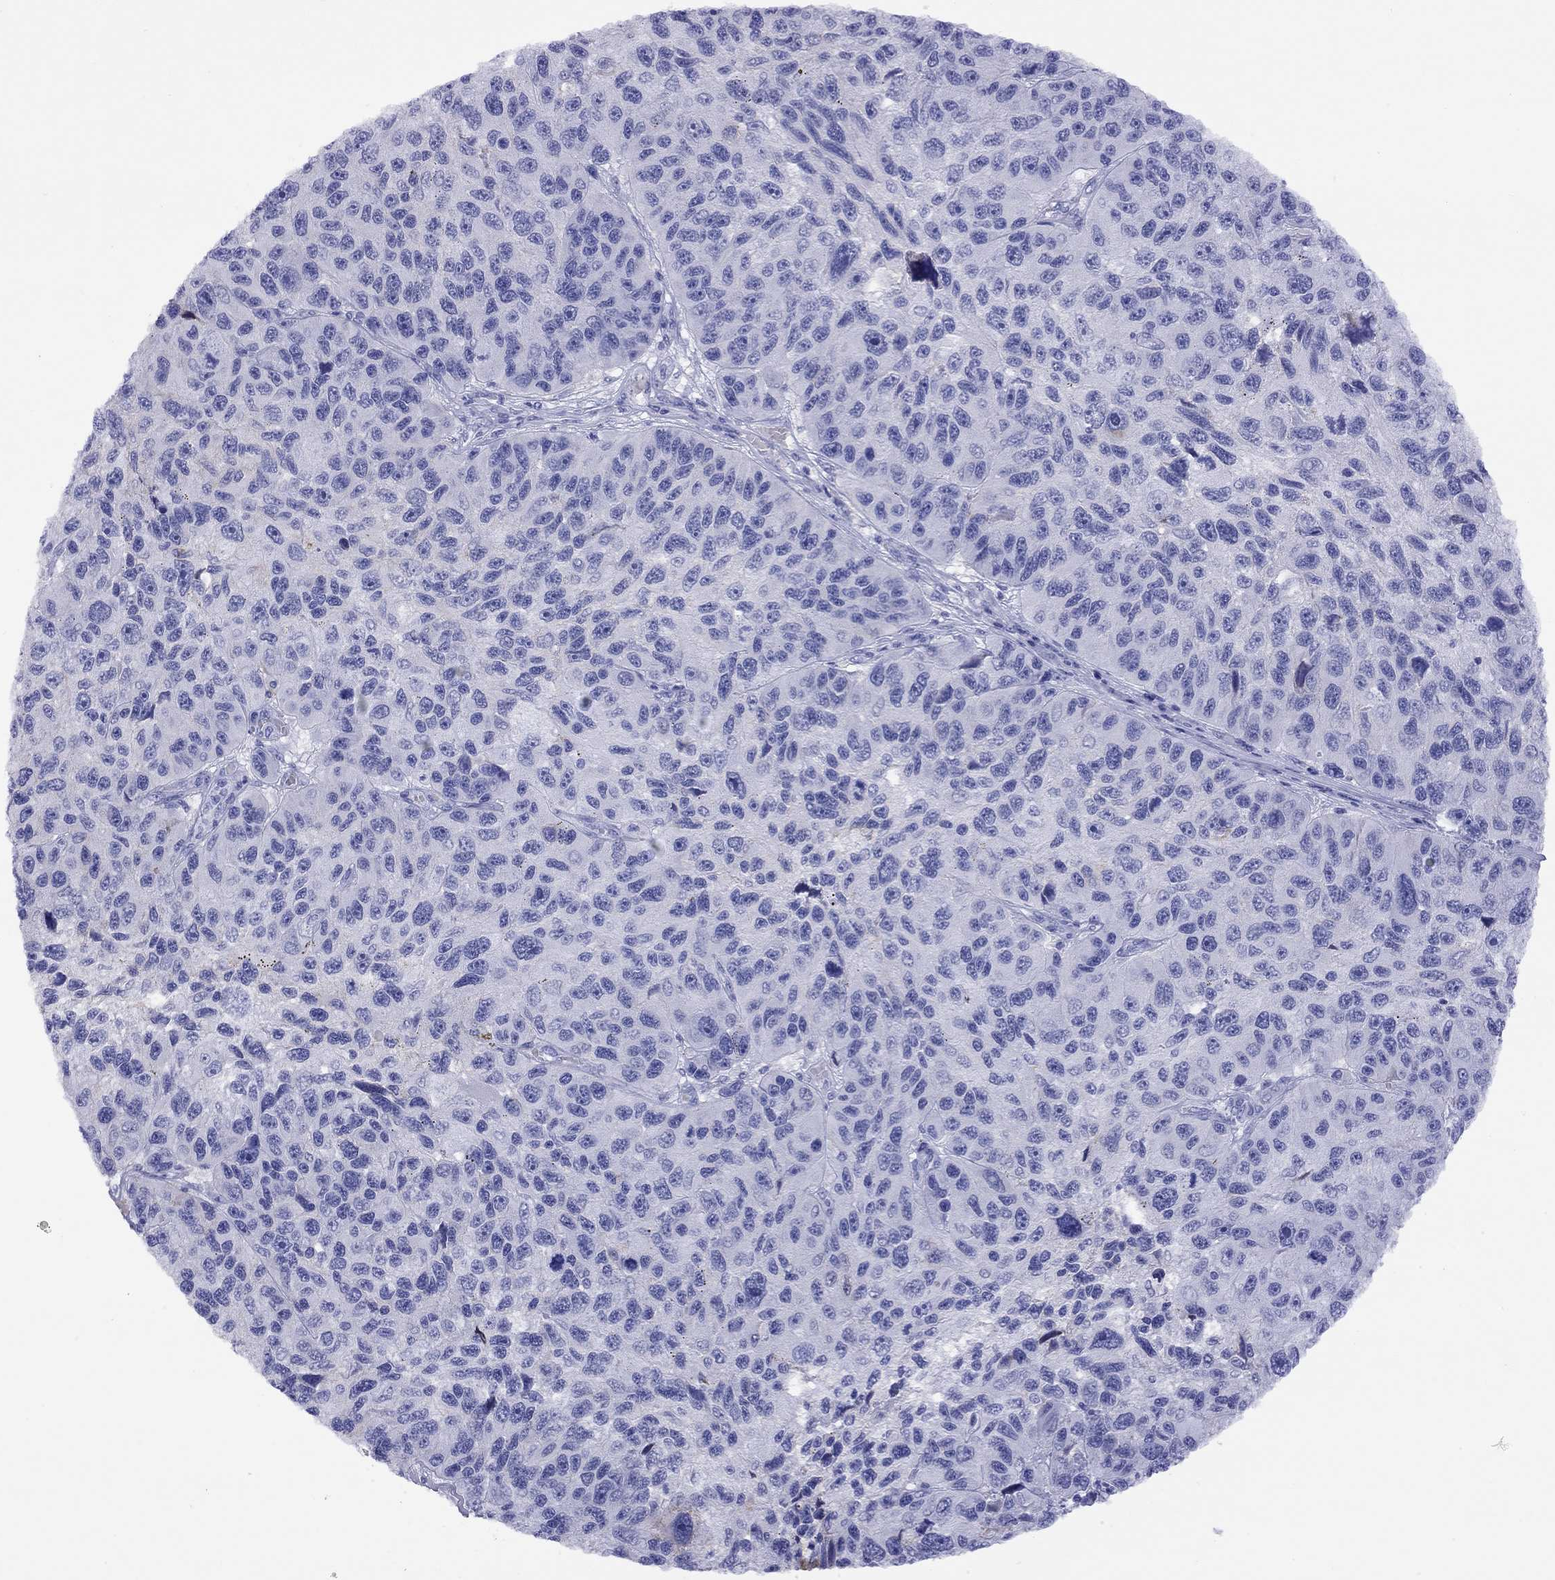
{"staining": {"intensity": "negative", "quantity": "none", "location": "none"}, "tissue": "melanoma", "cell_type": "Tumor cells", "image_type": "cancer", "snomed": [{"axis": "morphology", "description": "Malignant melanoma, NOS"}, {"axis": "topography", "description": "Skin"}], "caption": "Malignant melanoma was stained to show a protein in brown. There is no significant positivity in tumor cells.", "gene": "SLC30A8", "patient": {"sex": "male", "age": 53}}